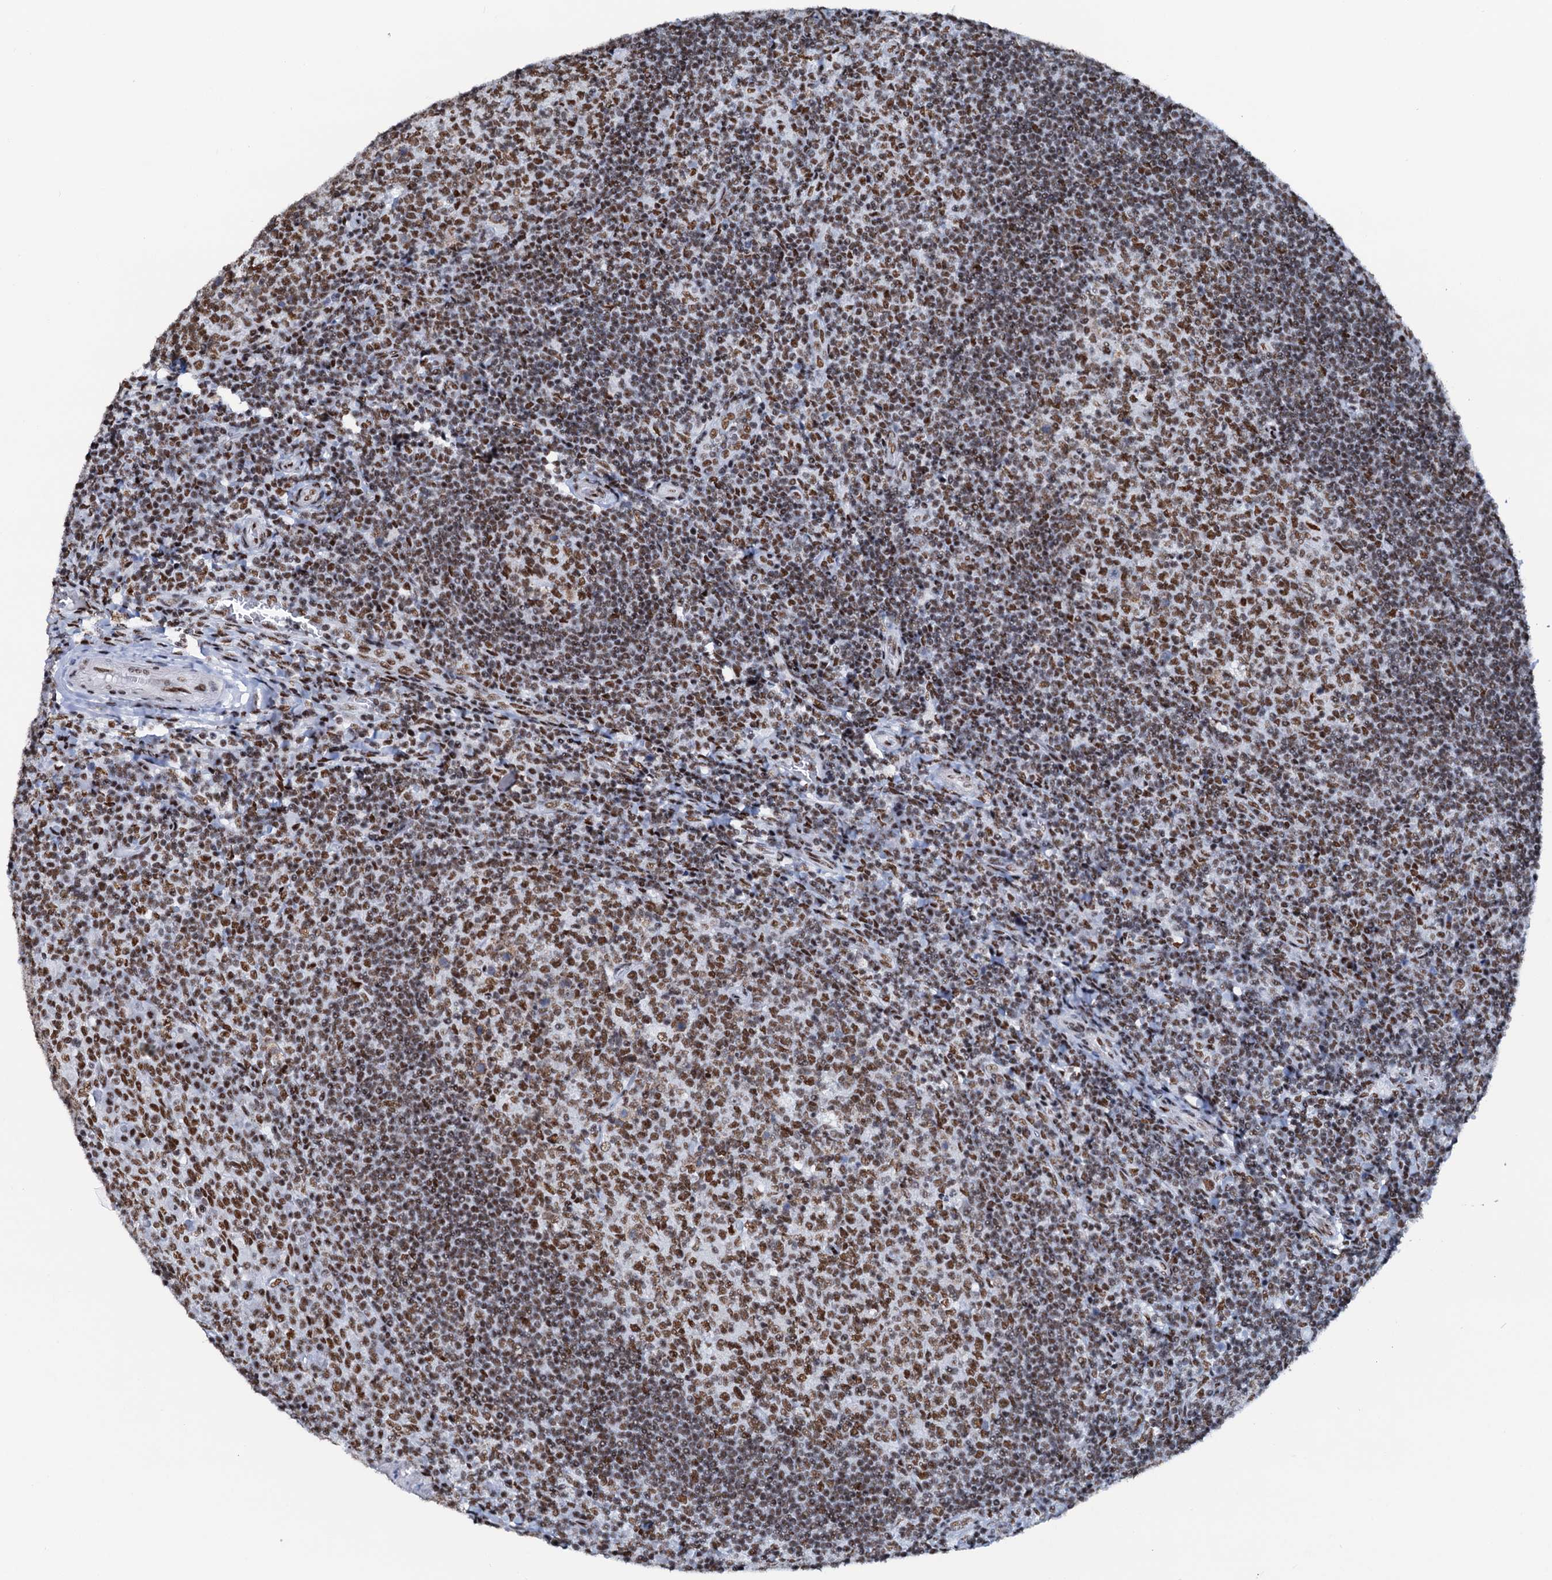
{"staining": {"intensity": "moderate", "quantity": ">75%", "location": "nuclear"}, "tissue": "tonsil", "cell_type": "Germinal center cells", "image_type": "normal", "snomed": [{"axis": "morphology", "description": "Normal tissue, NOS"}, {"axis": "topography", "description": "Tonsil"}], "caption": "Germinal center cells display moderate nuclear expression in approximately >75% of cells in normal tonsil. (DAB (3,3'-diaminobenzidine) IHC, brown staining for protein, blue staining for nuclei).", "gene": "SLTM", "patient": {"sex": "female", "age": 10}}